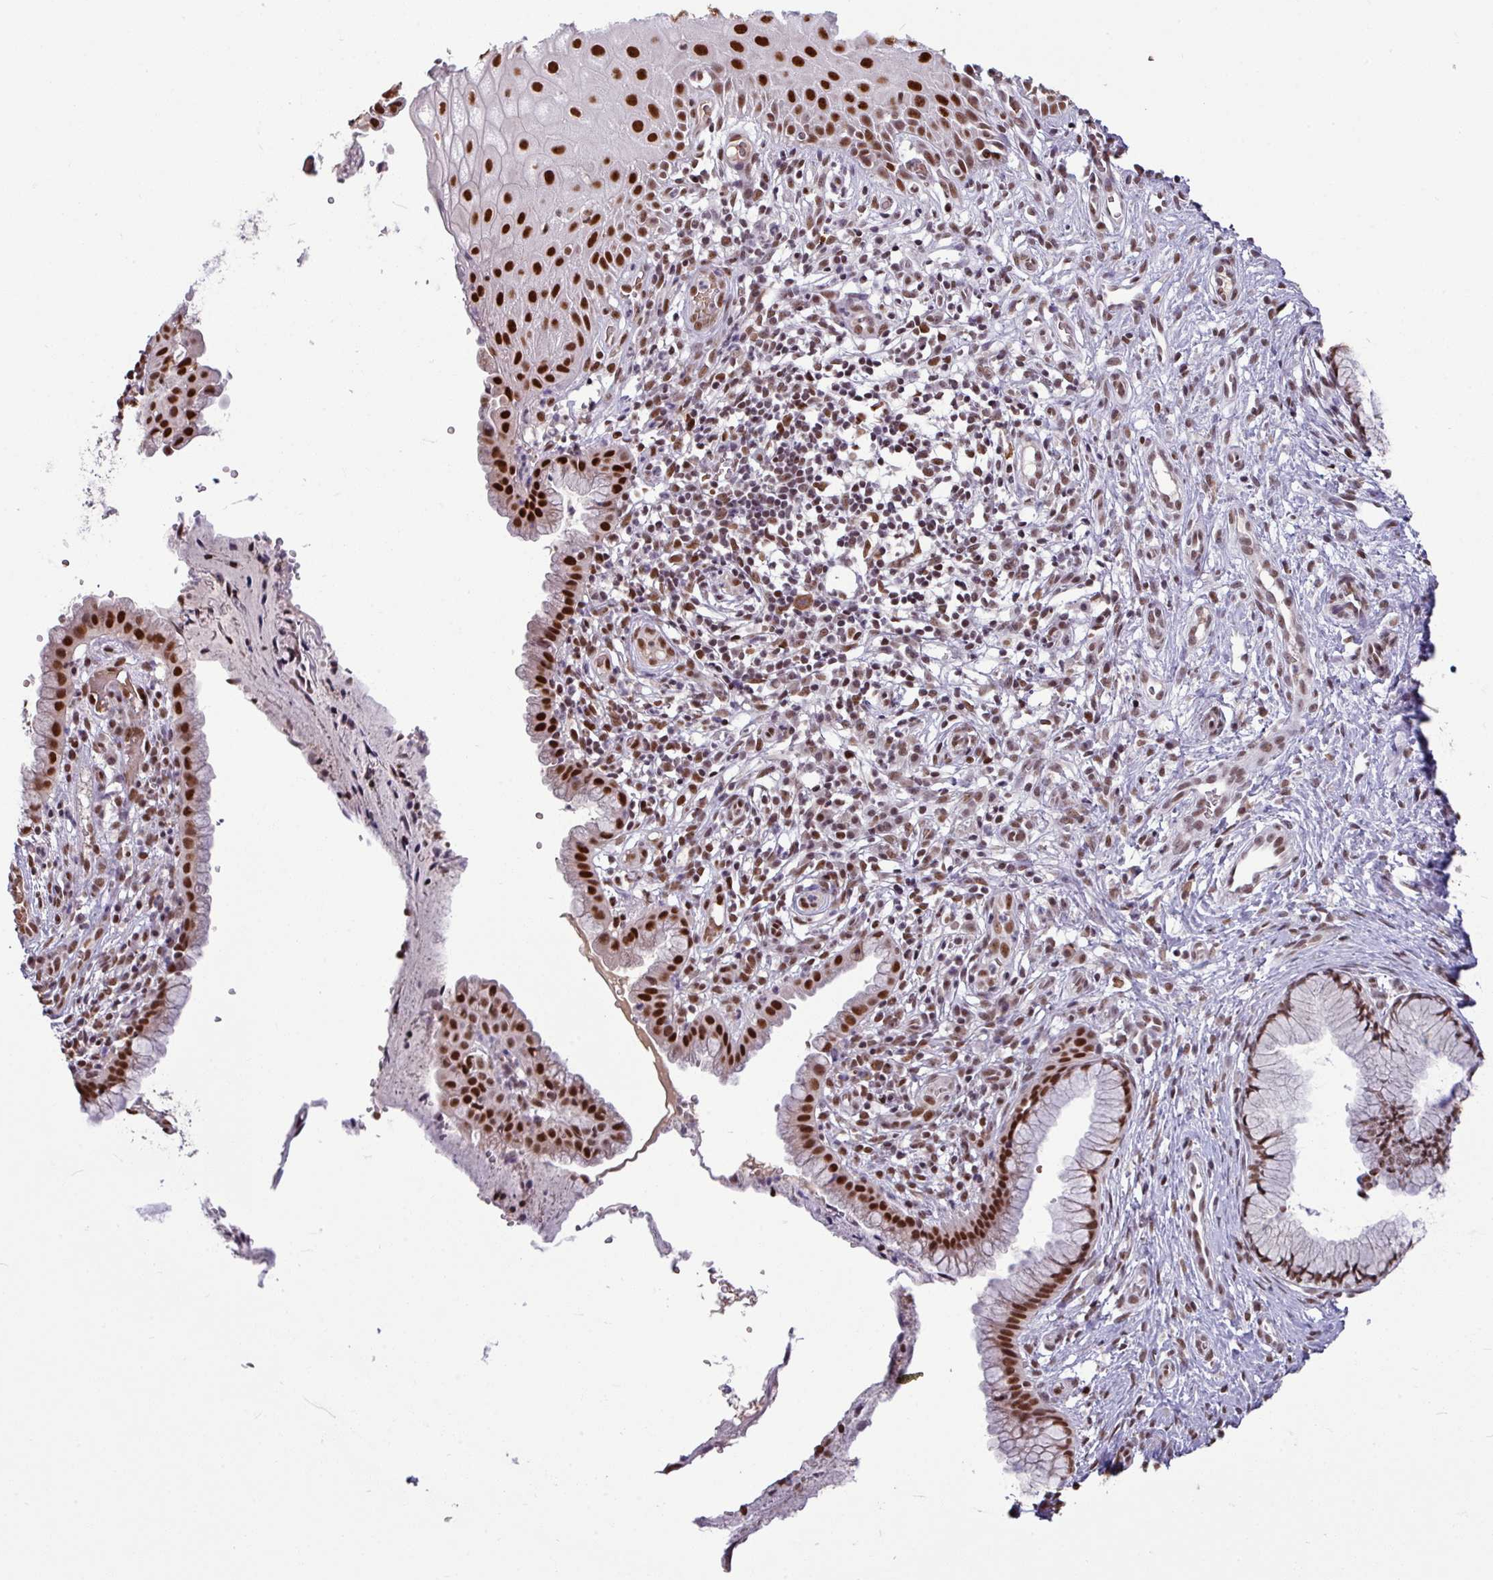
{"staining": {"intensity": "strong", "quantity": ">75%", "location": "nuclear"}, "tissue": "cervix", "cell_type": "Glandular cells", "image_type": "normal", "snomed": [{"axis": "morphology", "description": "Normal tissue, NOS"}, {"axis": "topography", "description": "Cervix"}], "caption": "This photomicrograph demonstrates immunohistochemistry (IHC) staining of normal human cervix, with high strong nuclear staining in approximately >75% of glandular cells.", "gene": "TDG", "patient": {"sex": "female", "age": 36}}